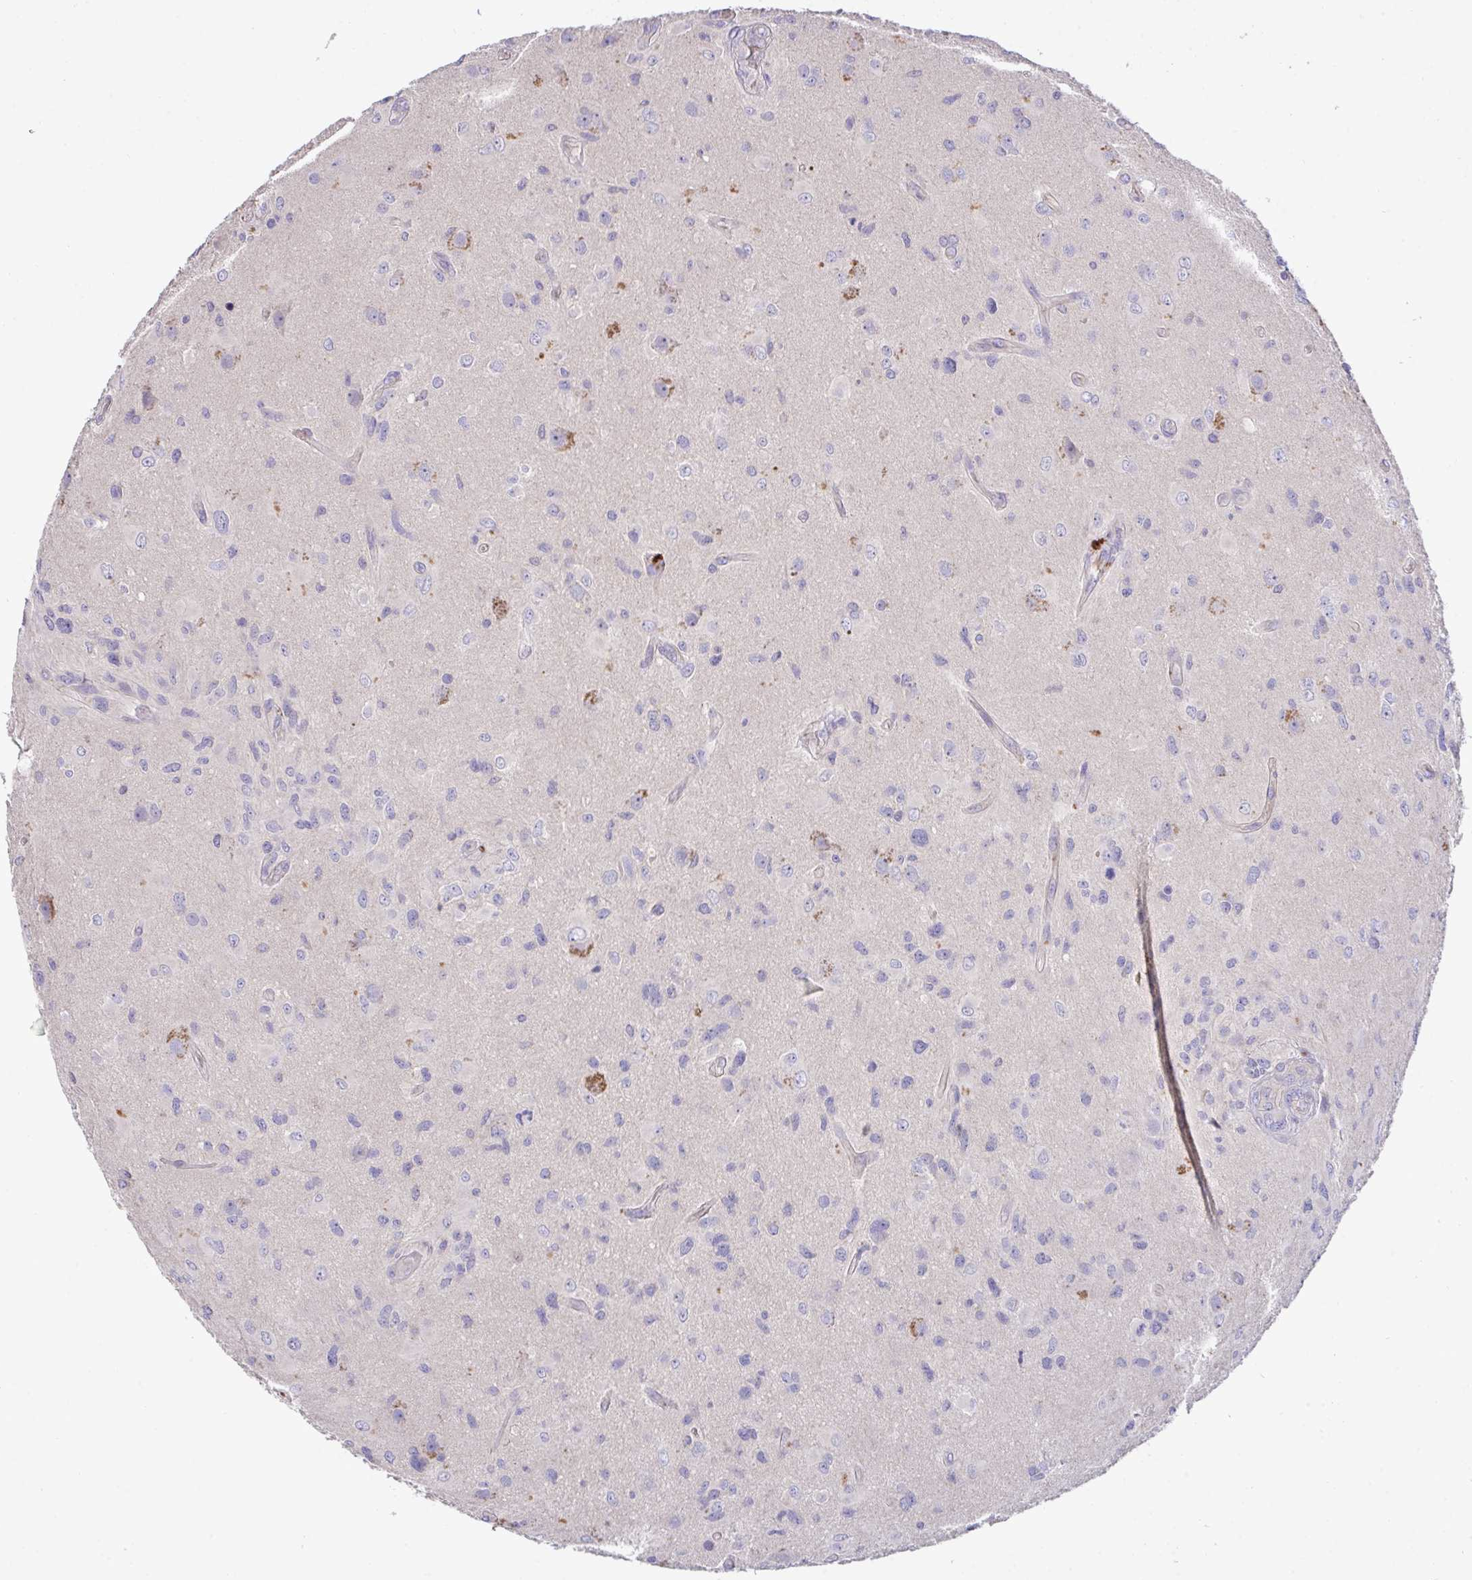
{"staining": {"intensity": "negative", "quantity": "none", "location": "none"}, "tissue": "glioma", "cell_type": "Tumor cells", "image_type": "cancer", "snomed": [{"axis": "morphology", "description": "Glioma, malignant, High grade"}, {"axis": "topography", "description": "Brain"}], "caption": "Image shows no protein staining in tumor cells of high-grade glioma (malignant) tissue.", "gene": "ZNF581", "patient": {"sex": "male", "age": 53}}